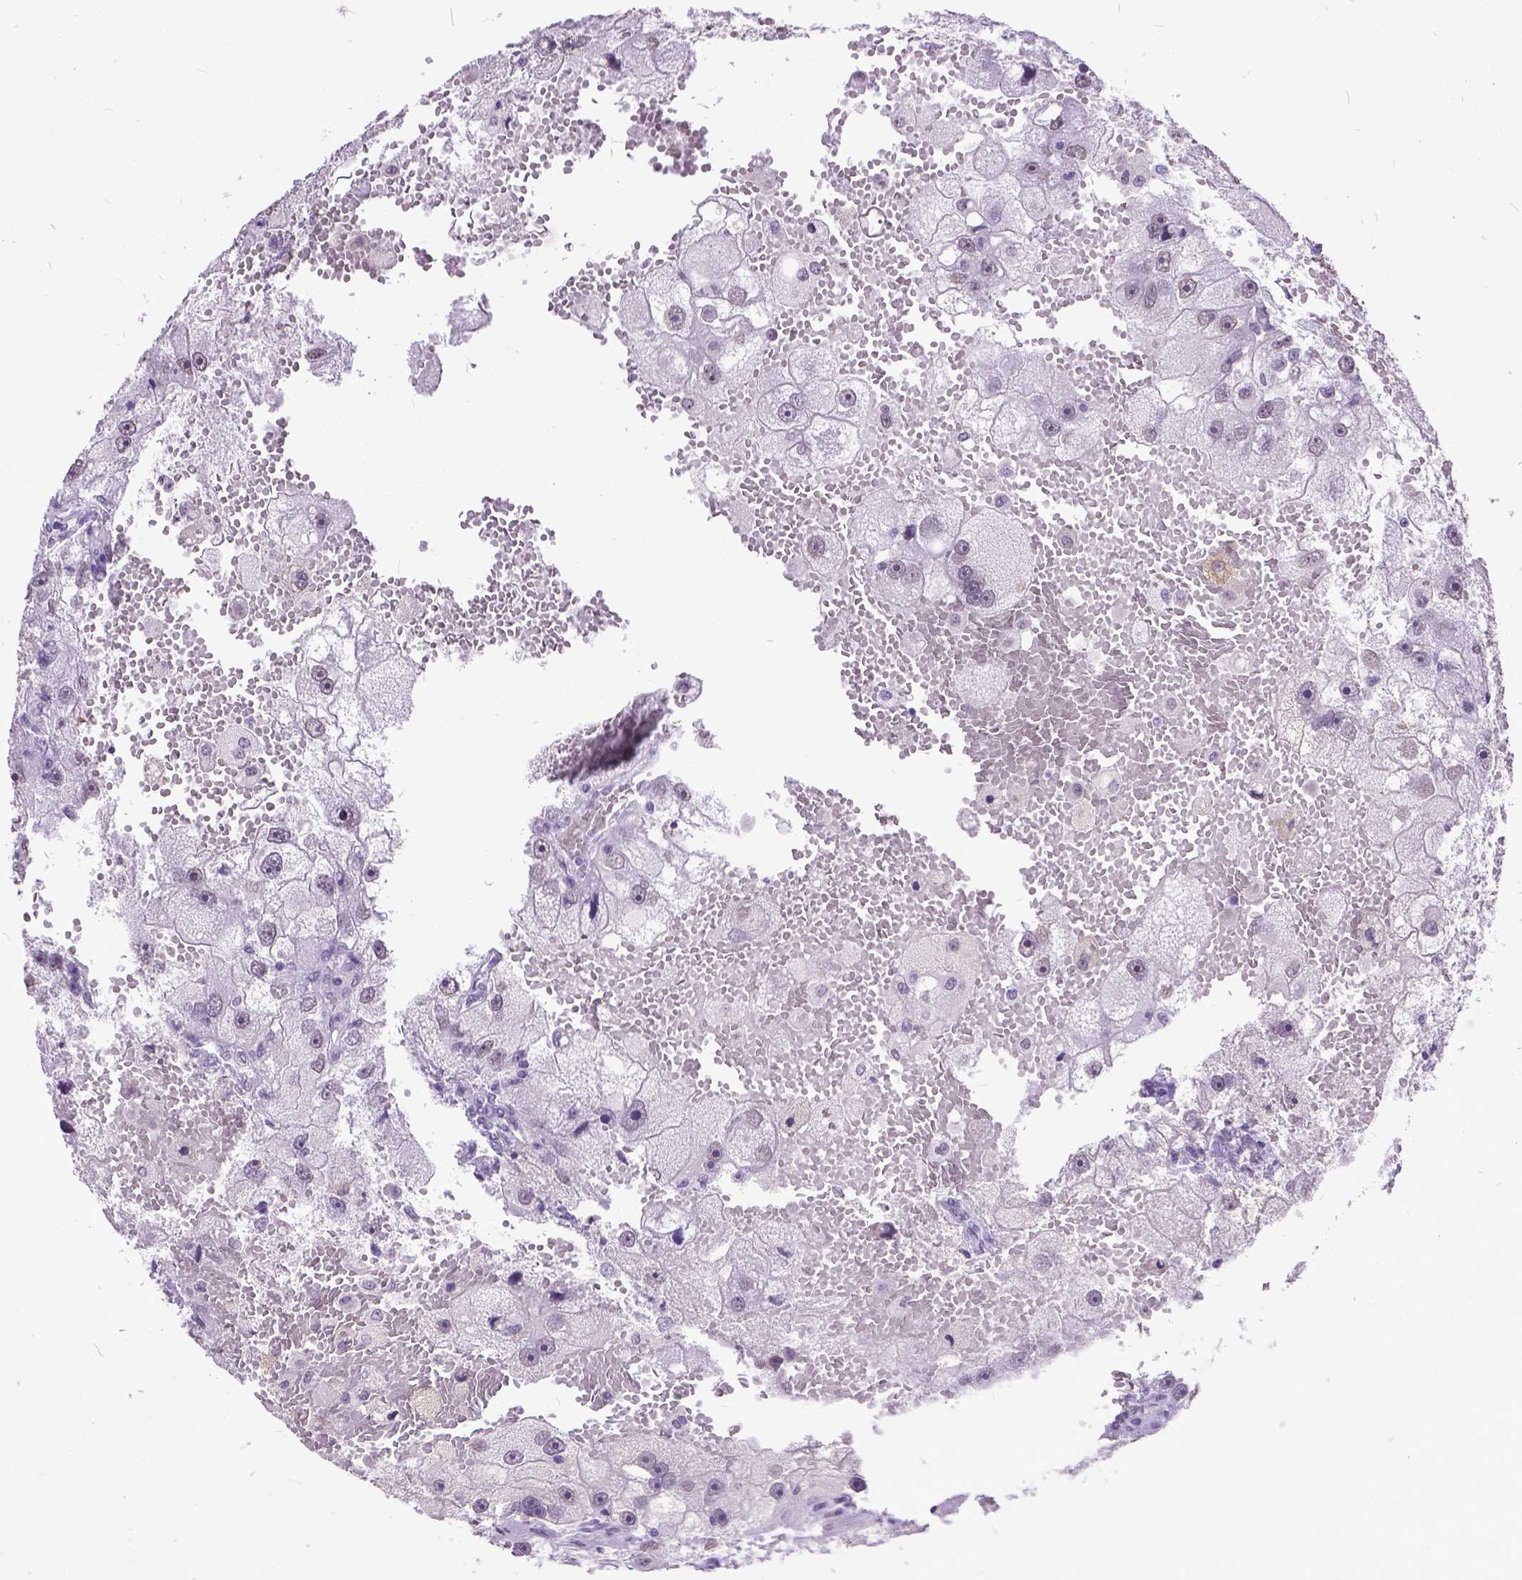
{"staining": {"intensity": "negative", "quantity": "none", "location": "none"}, "tissue": "renal cancer", "cell_type": "Tumor cells", "image_type": "cancer", "snomed": [{"axis": "morphology", "description": "Adenocarcinoma, NOS"}, {"axis": "topography", "description": "Kidney"}], "caption": "Renal adenocarcinoma stained for a protein using IHC reveals no expression tumor cells.", "gene": "MARCHF10", "patient": {"sex": "male", "age": 63}}